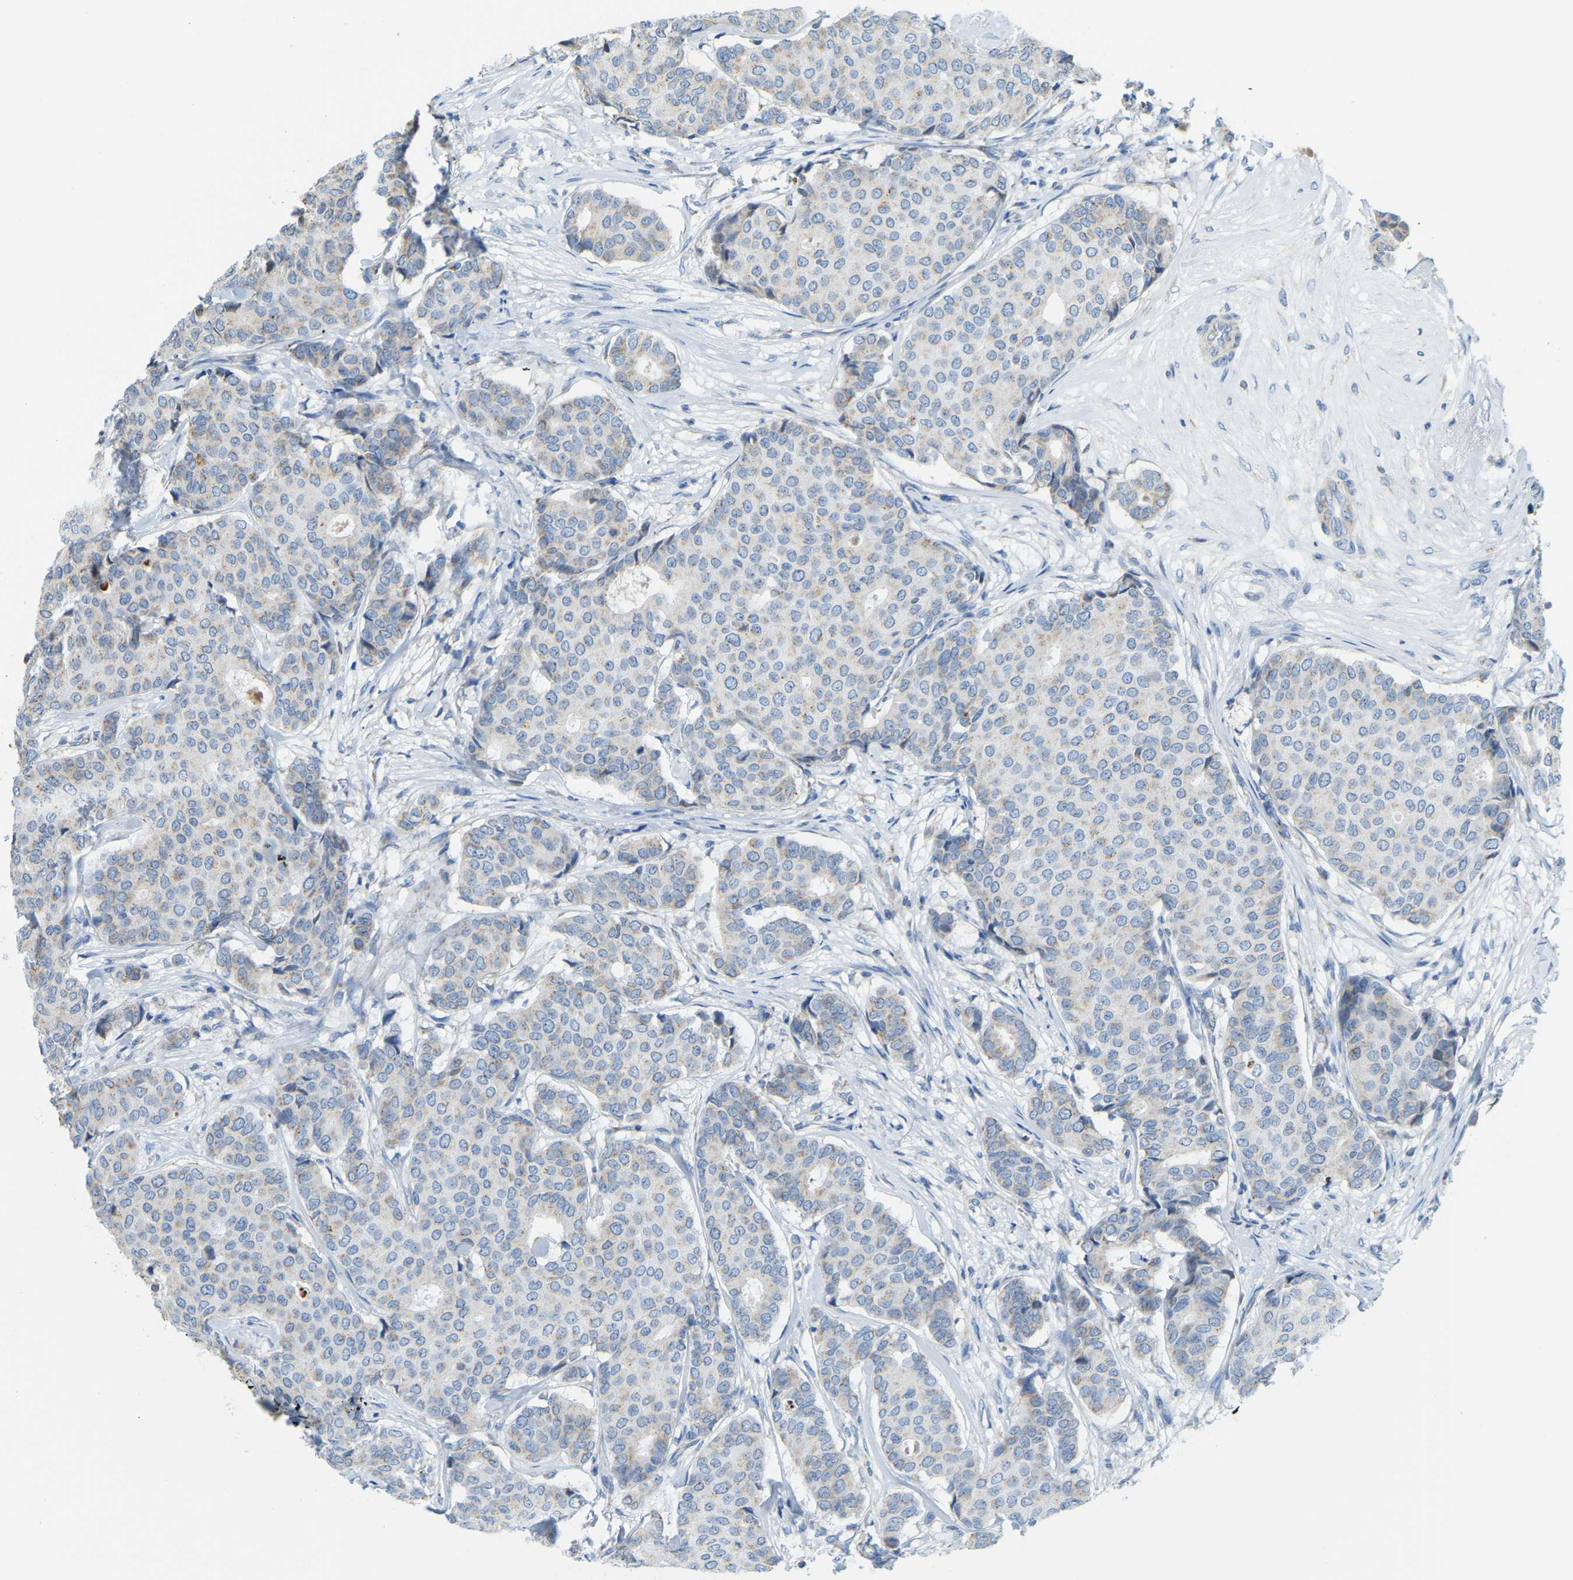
{"staining": {"intensity": "weak", "quantity": "<25%", "location": "cytoplasmic/membranous"}, "tissue": "breast cancer", "cell_type": "Tumor cells", "image_type": "cancer", "snomed": [{"axis": "morphology", "description": "Duct carcinoma"}, {"axis": "topography", "description": "Breast"}], "caption": "Tumor cells are negative for protein expression in human infiltrating ductal carcinoma (breast).", "gene": "GDA", "patient": {"sex": "female", "age": 75}}